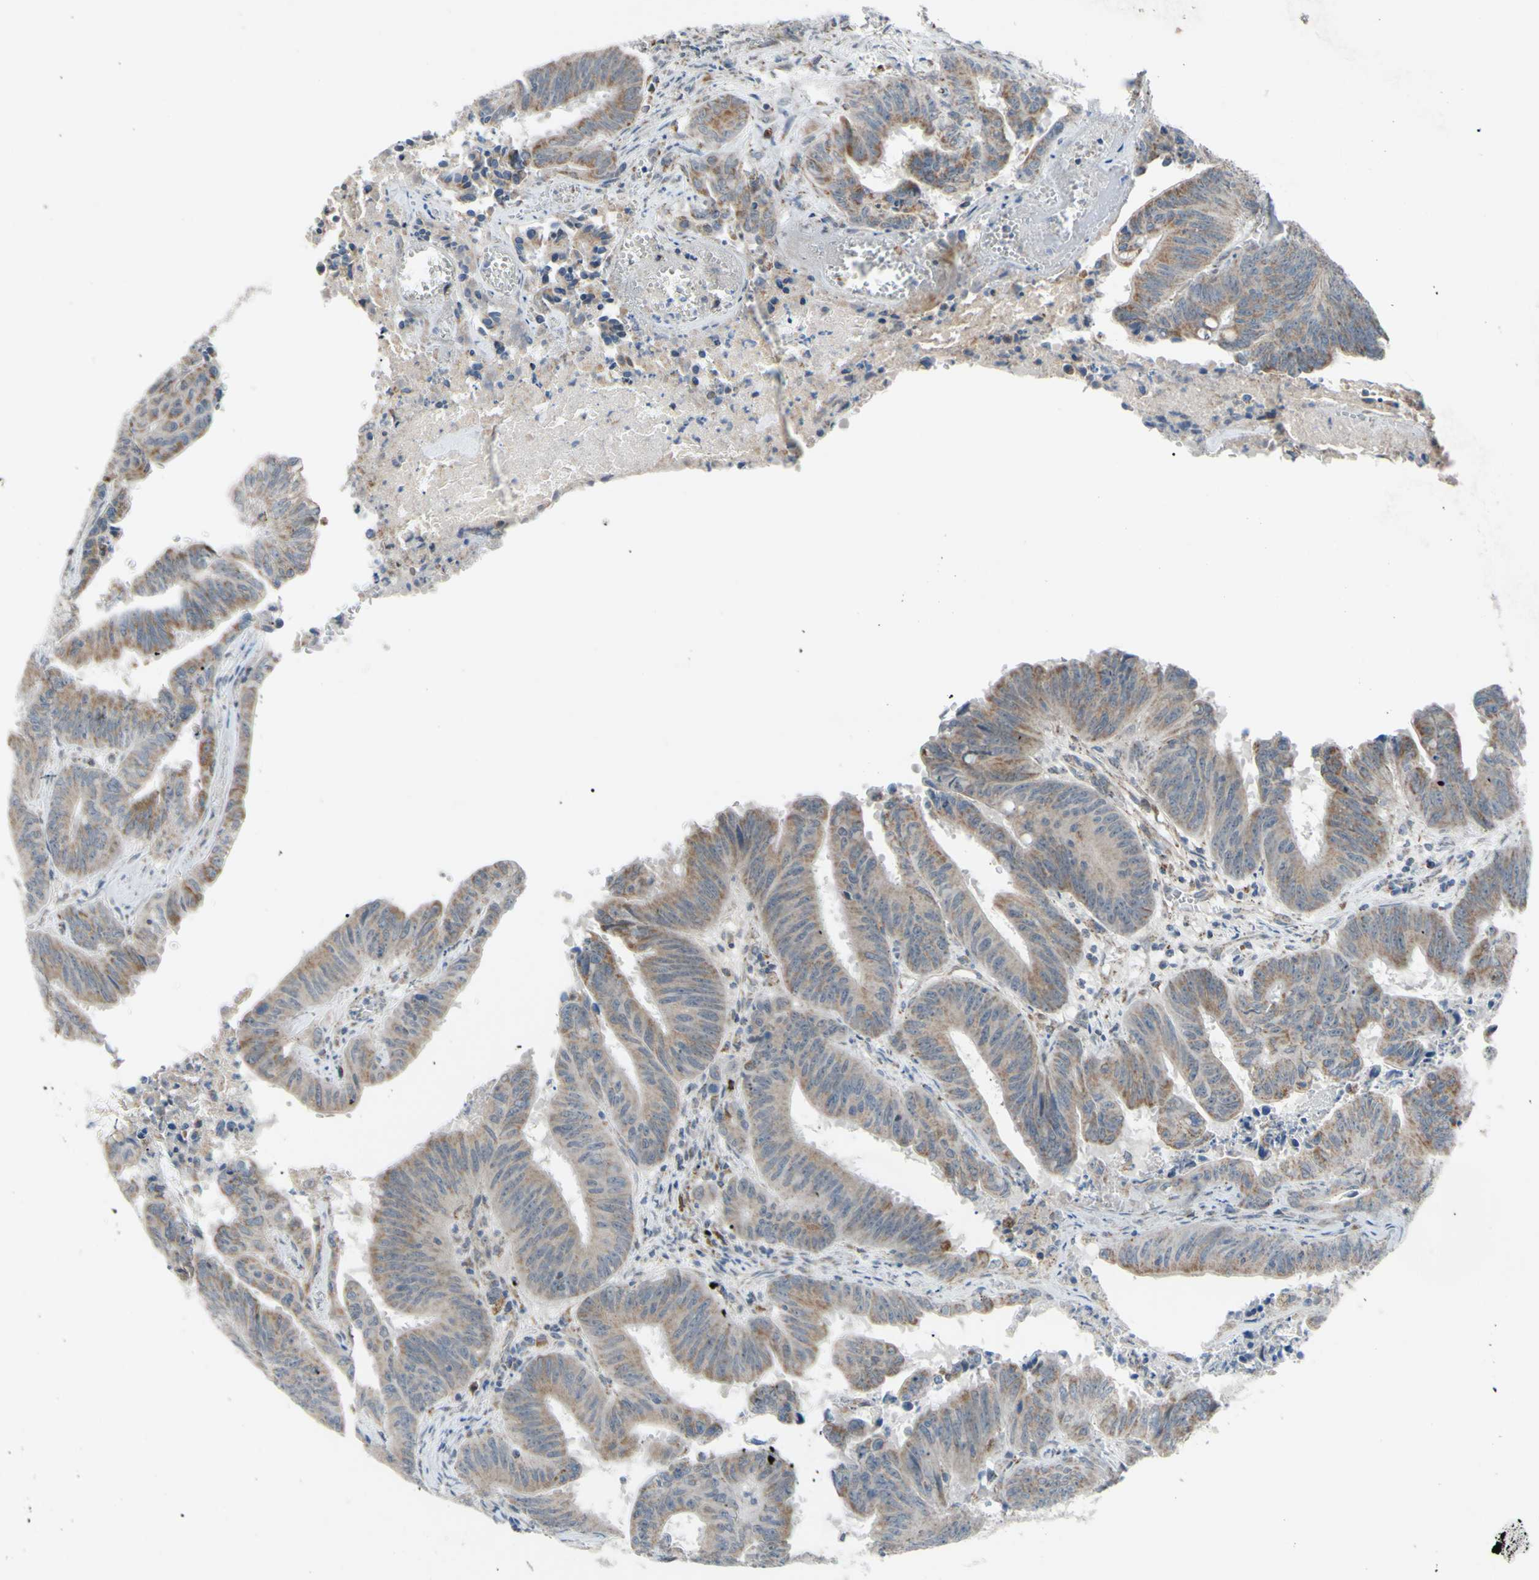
{"staining": {"intensity": "weak", "quantity": ">75%", "location": "cytoplasmic/membranous"}, "tissue": "colorectal cancer", "cell_type": "Tumor cells", "image_type": "cancer", "snomed": [{"axis": "morphology", "description": "Adenocarcinoma, NOS"}, {"axis": "topography", "description": "Colon"}], "caption": "Weak cytoplasmic/membranous staining for a protein is appreciated in about >75% of tumor cells of colorectal cancer (adenocarcinoma) using immunohistochemistry.", "gene": "GLT8D1", "patient": {"sex": "male", "age": 45}}